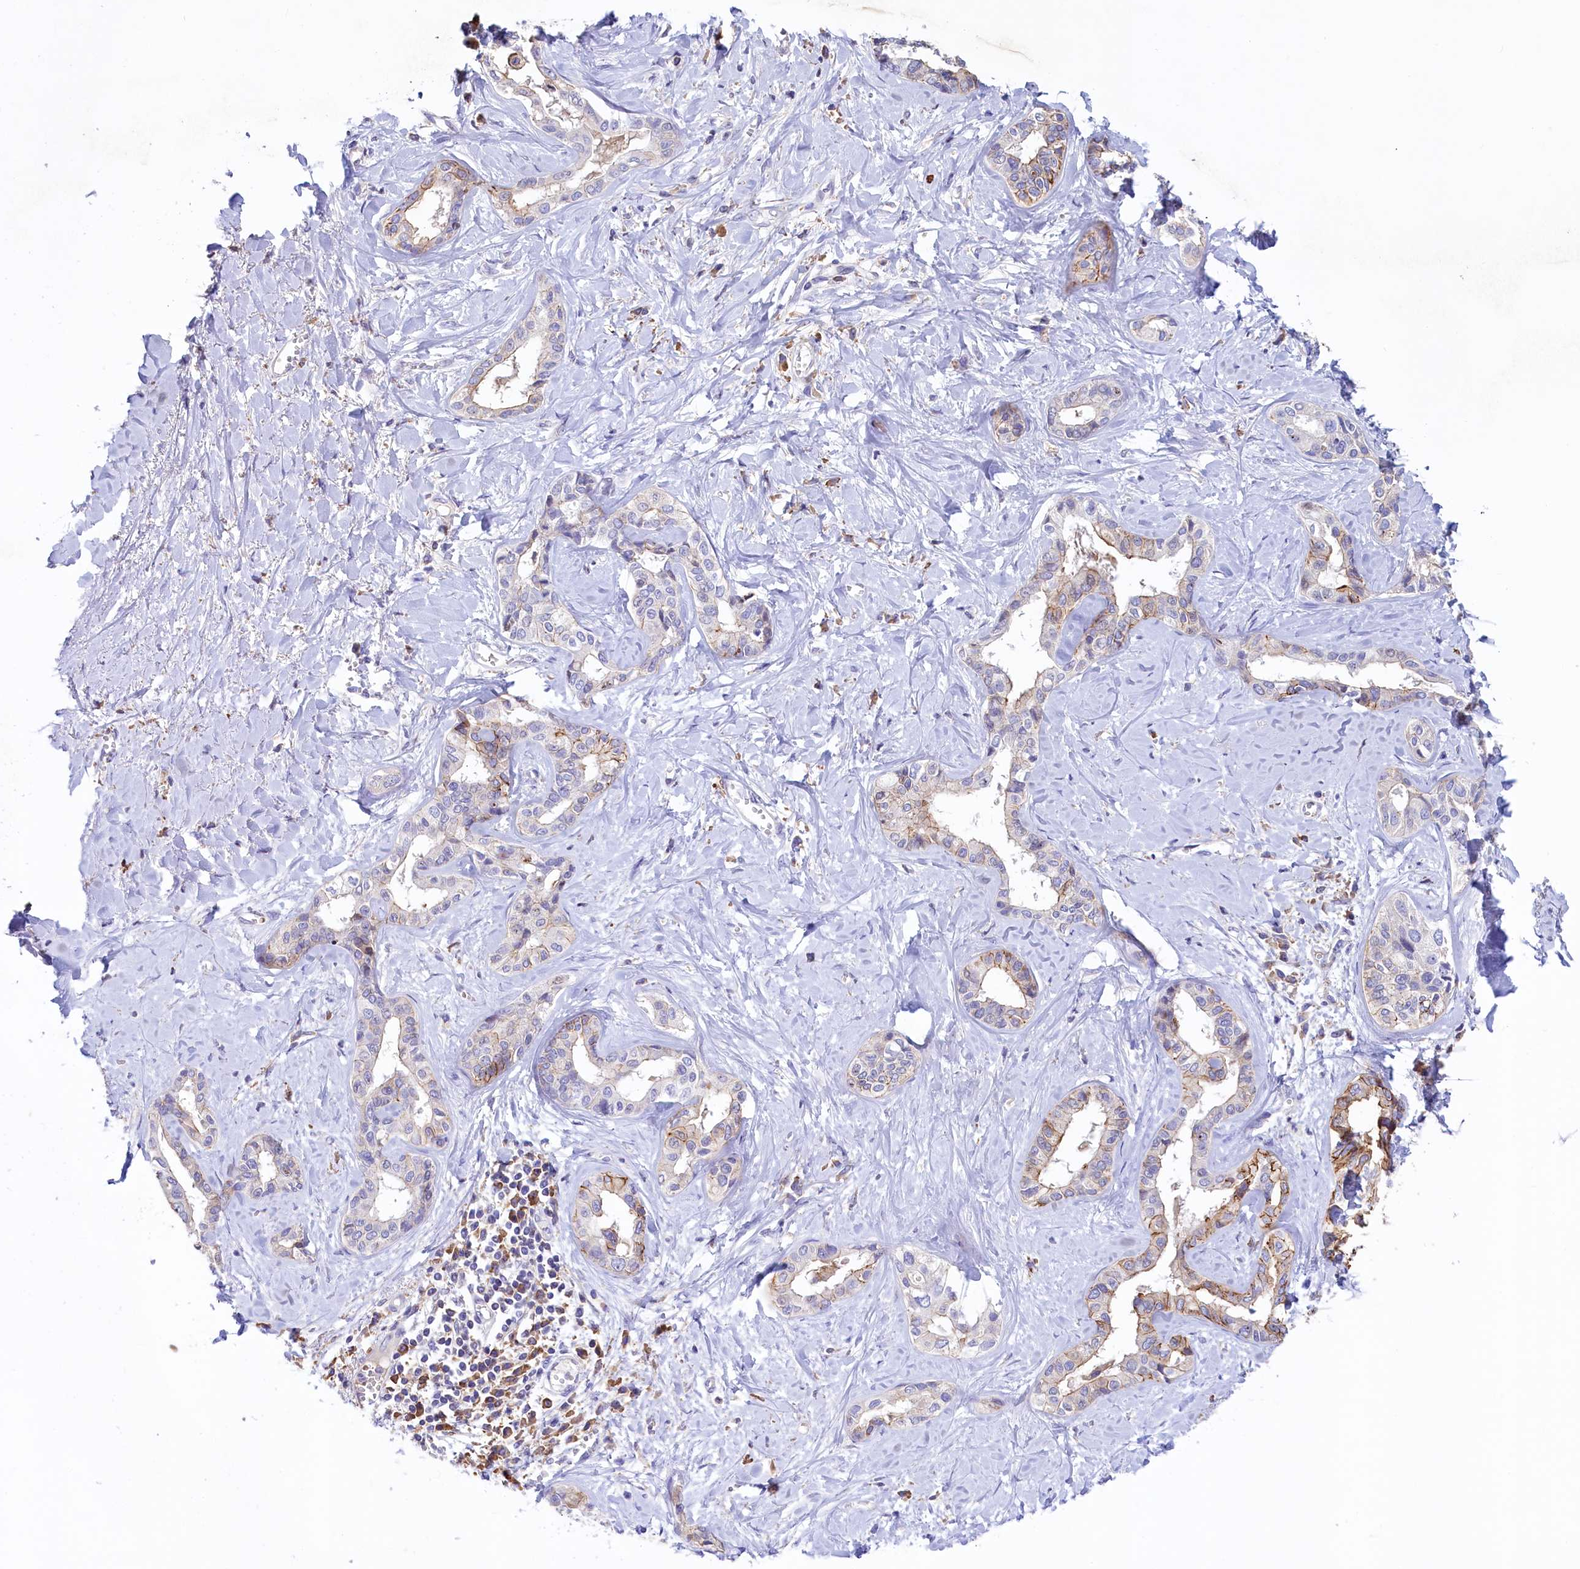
{"staining": {"intensity": "moderate", "quantity": "25%-75%", "location": "cytoplasmic/membranous"}, "tissue": "liver cancer", "cell_type": "Tumor cells", "image_type": "cancer", "snomed": [{"axis": "morphology", "description": "Cholangiocarcinoma"}, {"axis": "topography", "description": "Liver"}], "caption": "Tumor cells exhibit medium levels of moderate cytoplasmic/membranous staining in approximately 25%-75% of cells in cholangiocarcinoma (liver).", "gene": "HPS6", "patient": {"sex": "female", "age": 77}}